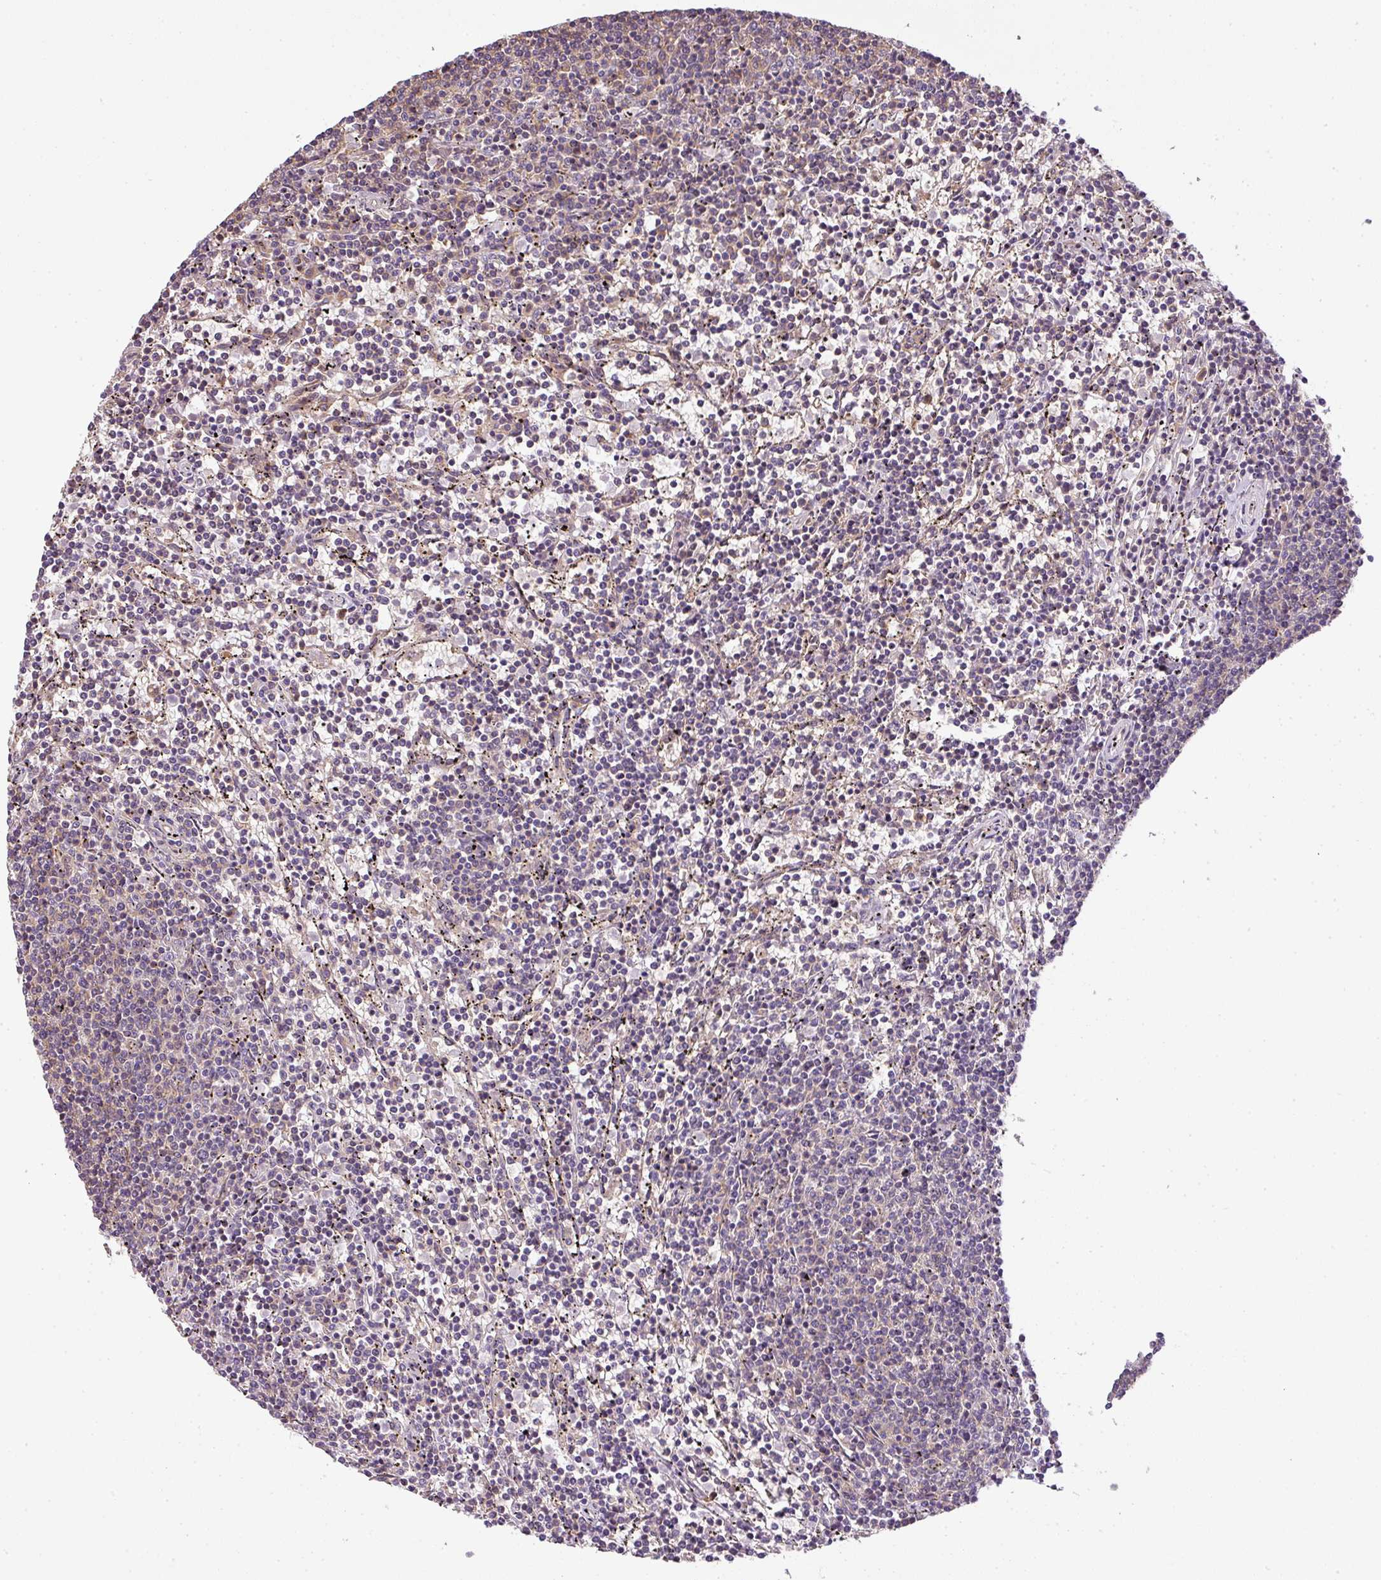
{"staining": {"intensity": "negative", "quantity": "none", "location": "none"}, "tissue": "lymphoma", "cell_type": "Tumor cells", "image_type": "cancer", "snomed": [{"axis": "morphology", "description": "Malignant lymphoma, non-Hodgkin's type, Low grade"}, {"axis": "topography", "description": "Spleen"}], "caption": "Lymphoma stained for a protein using IHC displays no positivity tumor cells.", "gene": "TCL1B", "patient": {"sex": "female", "age": 50}}